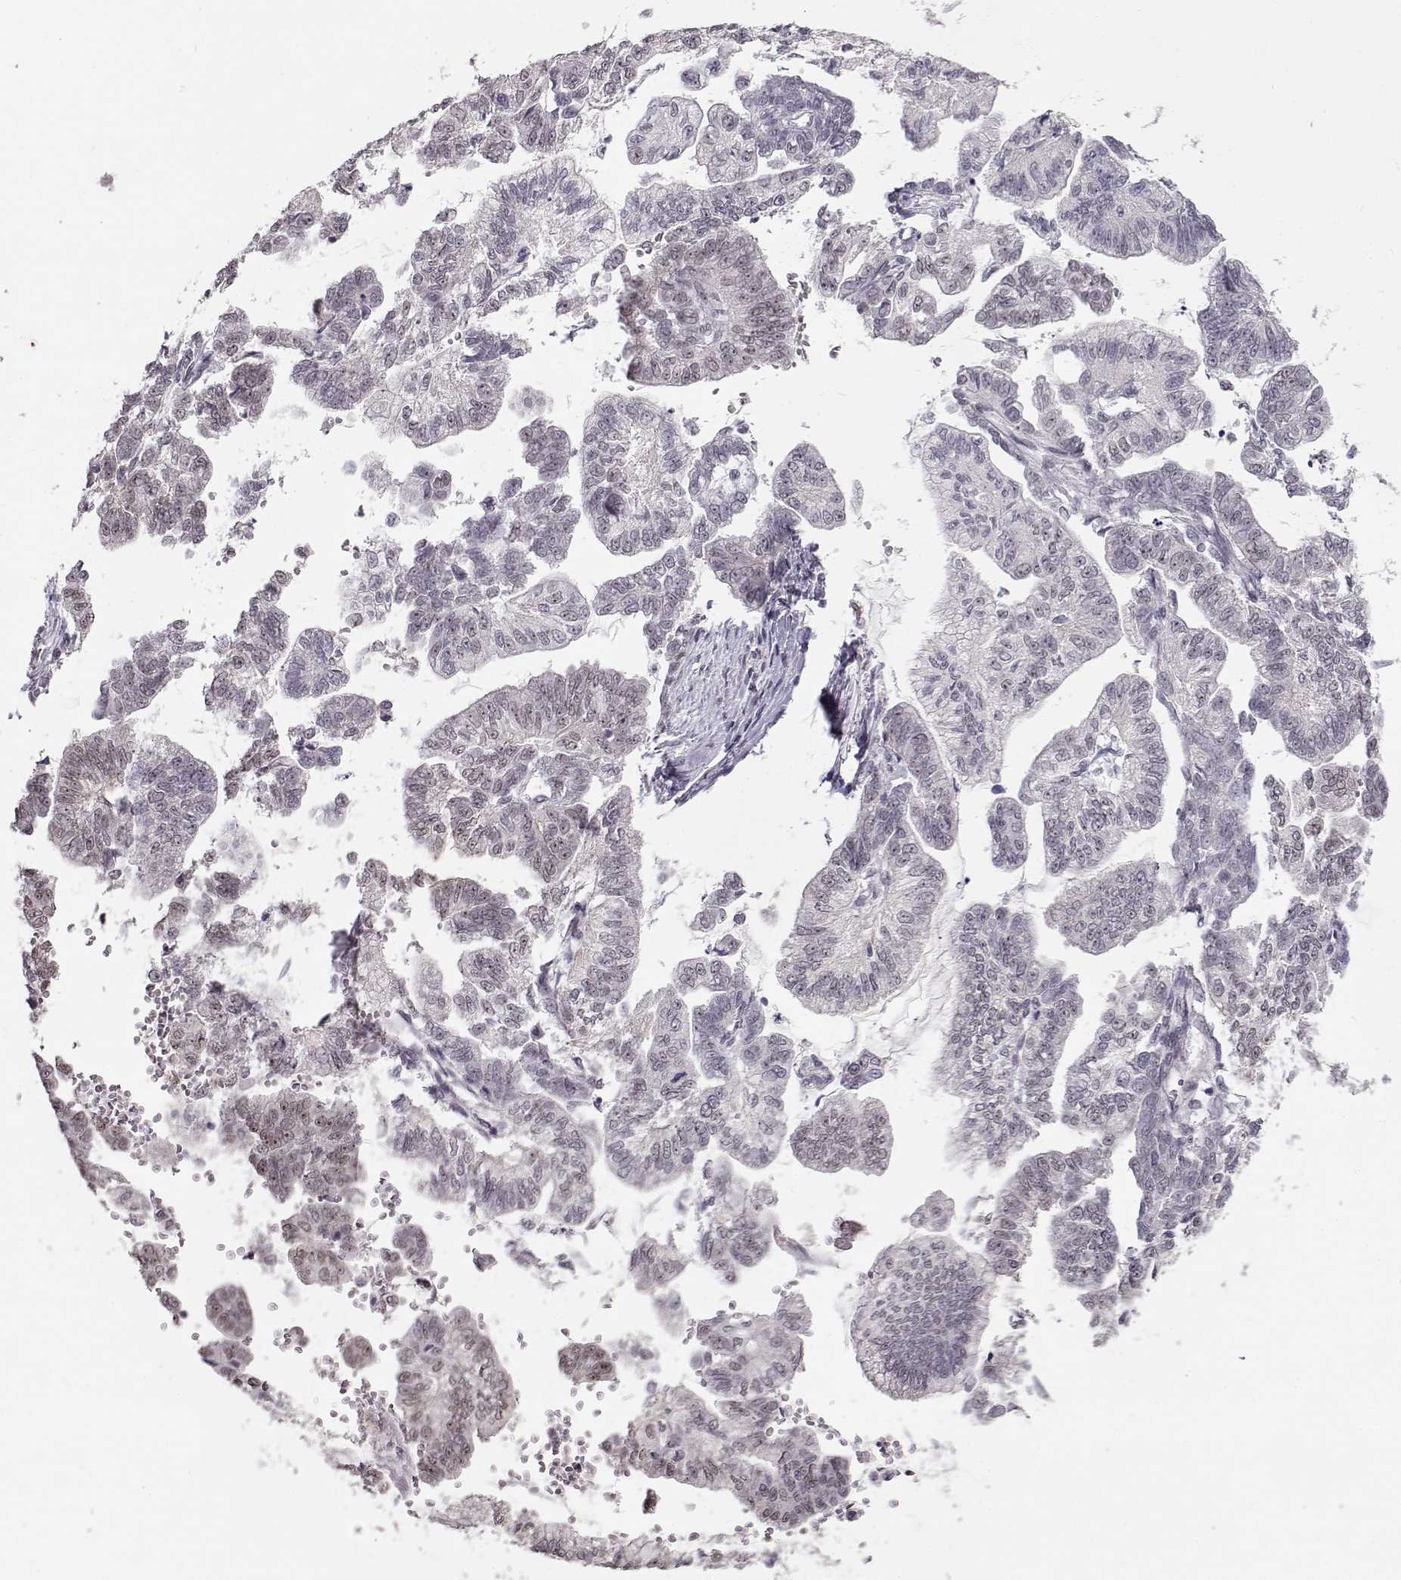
{"staining": {"intensity": "weak", "quantity": "<25%", "location": "nuclear"}, "tissue": "stomach cancer", "cell_type": "Tumor cells", "image_type": "cancer", "snomed": [{"axis": "morphology", "description": "Adenocarcinoma, NOS"}, {"axis": "topography", "description": "Stomach"}], "caption": "The photomicrograph shows no staining of tumor cells in adenocarcinoma (stomach).", "gene": "PCP4", "patient": {"sex": "male", "age": 83}}